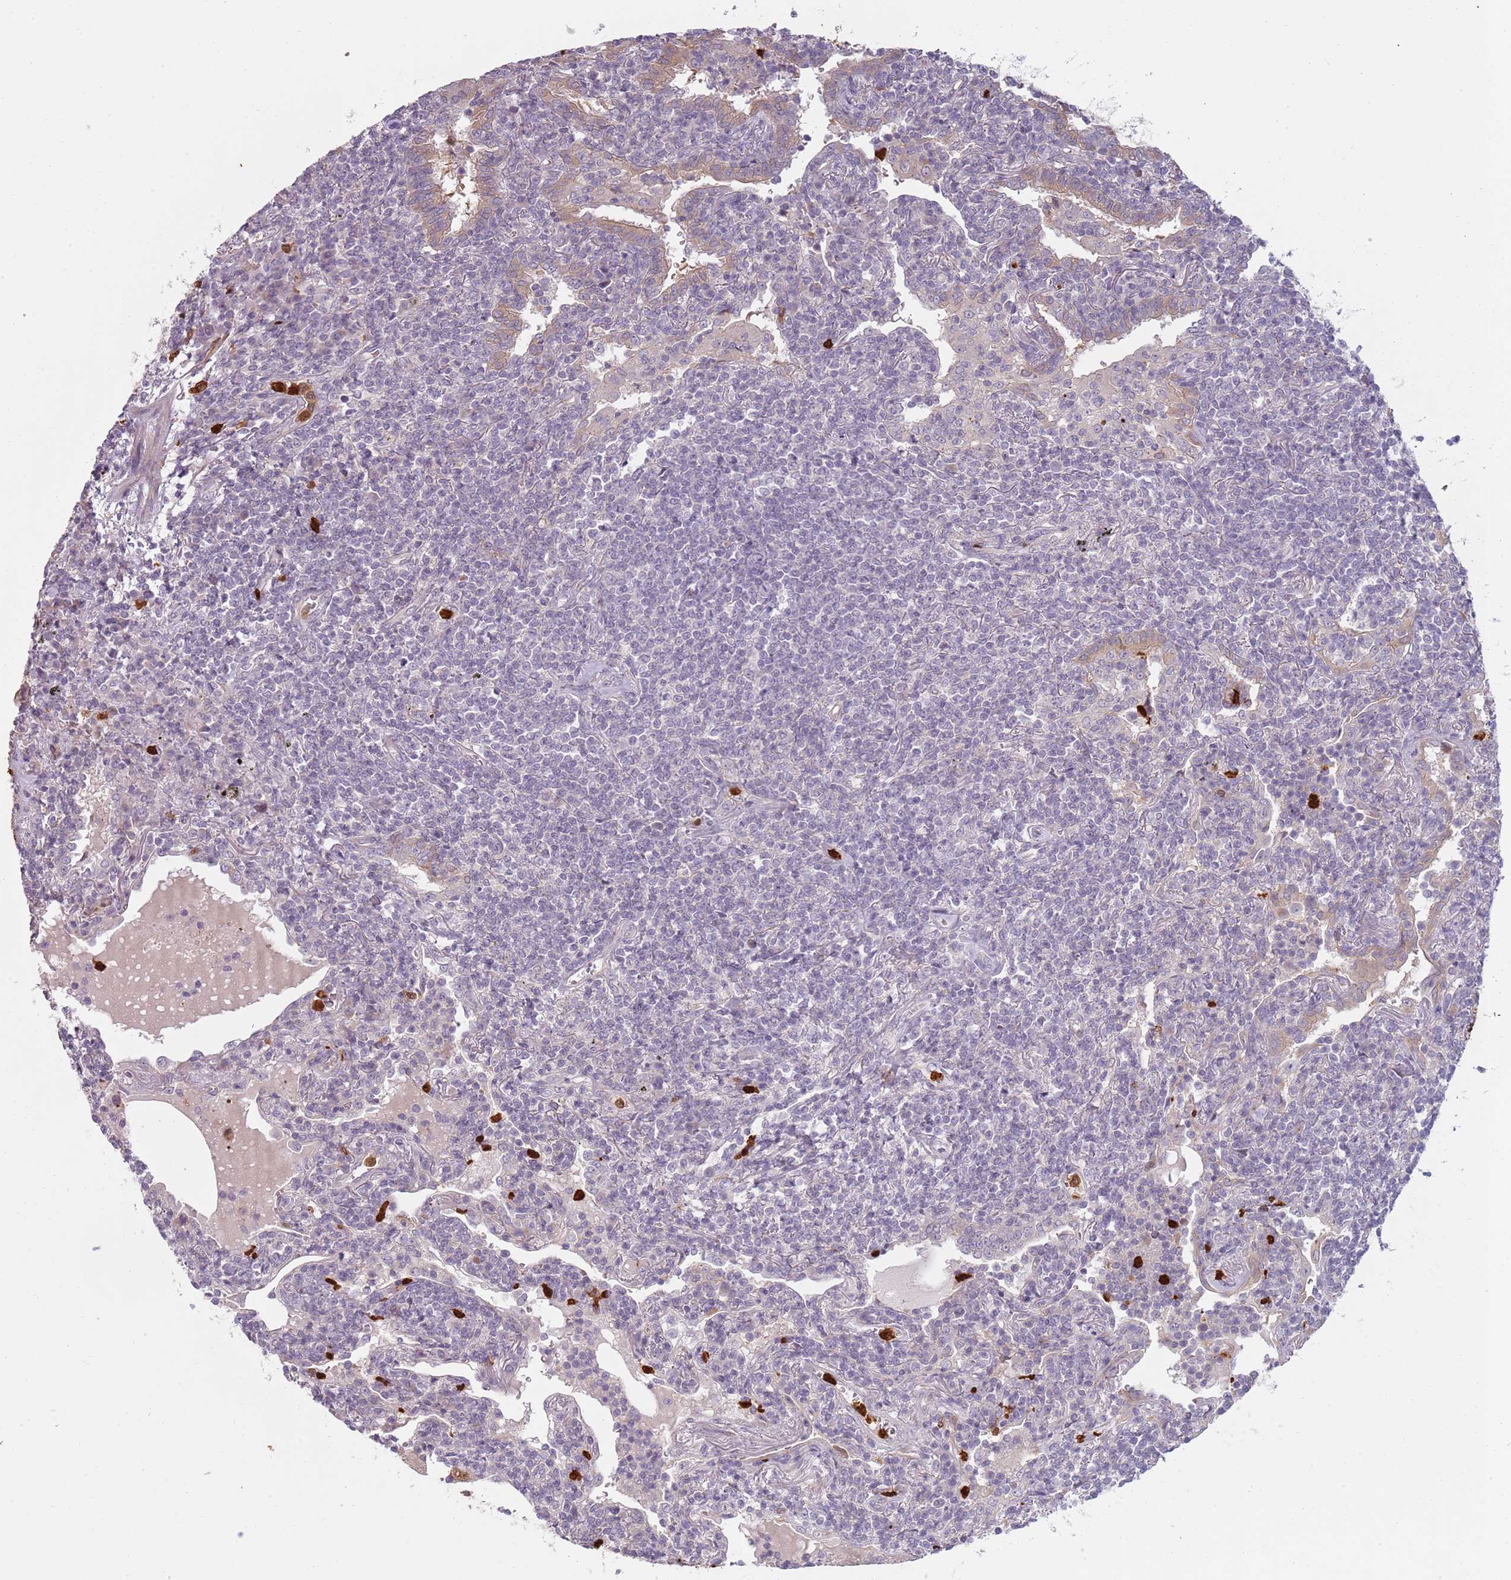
{"staining": {"intensity": "negative", "quantity": "none", "location": "none"}, "tissue": "lymphoma", "cell_type": "Tumor cells", "image_type": "cancer", "snomed": [{"axis": "morphology", "description": "Malignant lymphoma, non-Hodgkin's type, Low grade"}, {"axis": "topography", "description": "Lung"}], "caption": "The IHC micrograph has no significant staining in tumor cells of low-grade malignant lymphoma, non-Hodgkin's type tissue.", "gene": "SPAG4", "patient": {"sex": "female", "age": 71}}